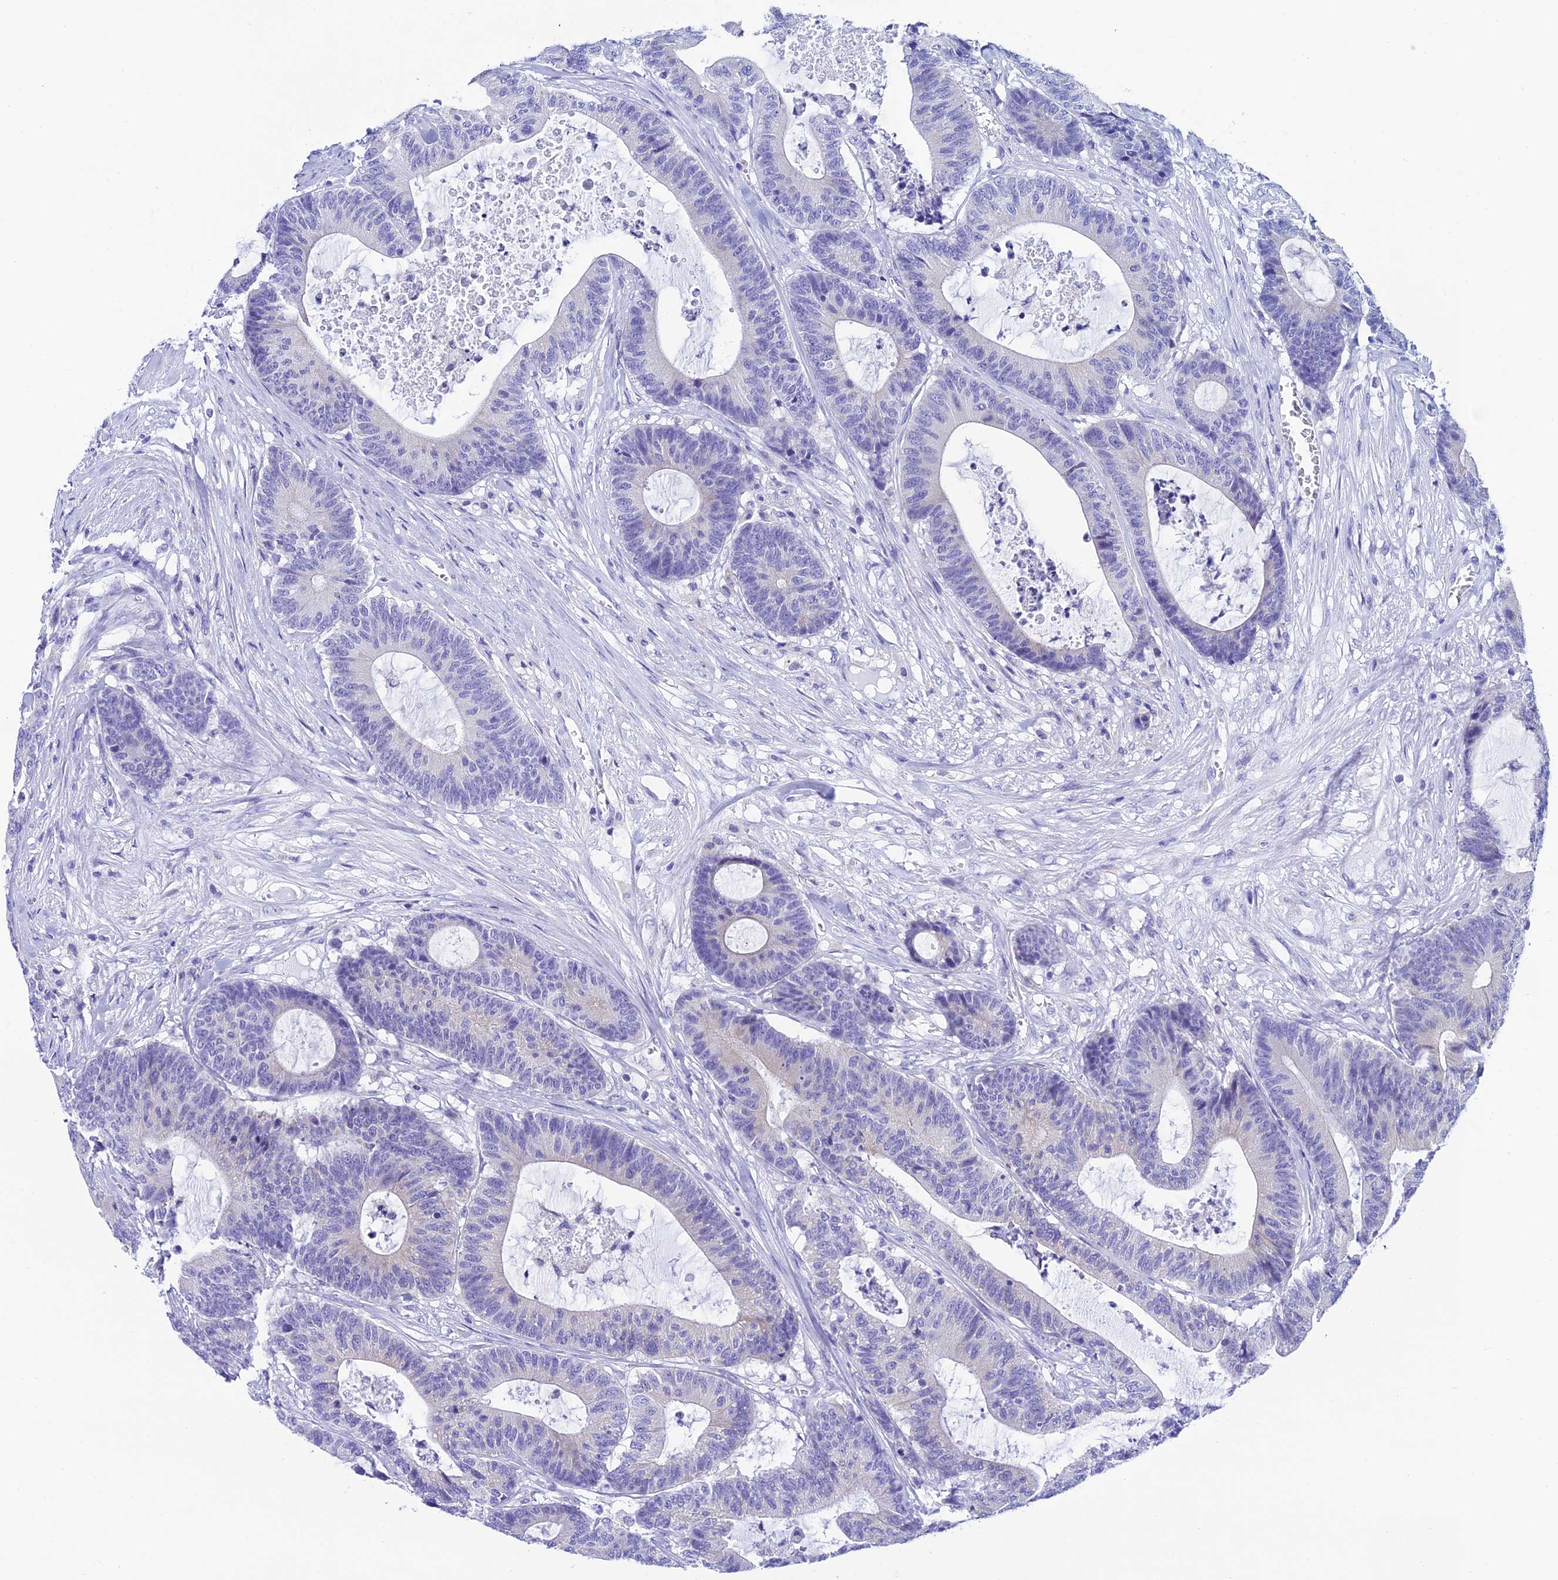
{"staining": {"intensity": "negative", "quantity": "none", "location": "none"}, "tissue": "colorectal cancer", "cell_type": "Tumor cells", "image_type": "cancer", "snomed": [{"axis": "morphology", "description": "Adenocarcinoma, NOS"}, {"axis": "topography", "description": "Colon"}], "caption": "Colorectal cancer stained for a protein using immunohistochemistry displays no staining tumor cells.", "gene": "REEP4", "patient": {"sex": "female", "age": 84}}